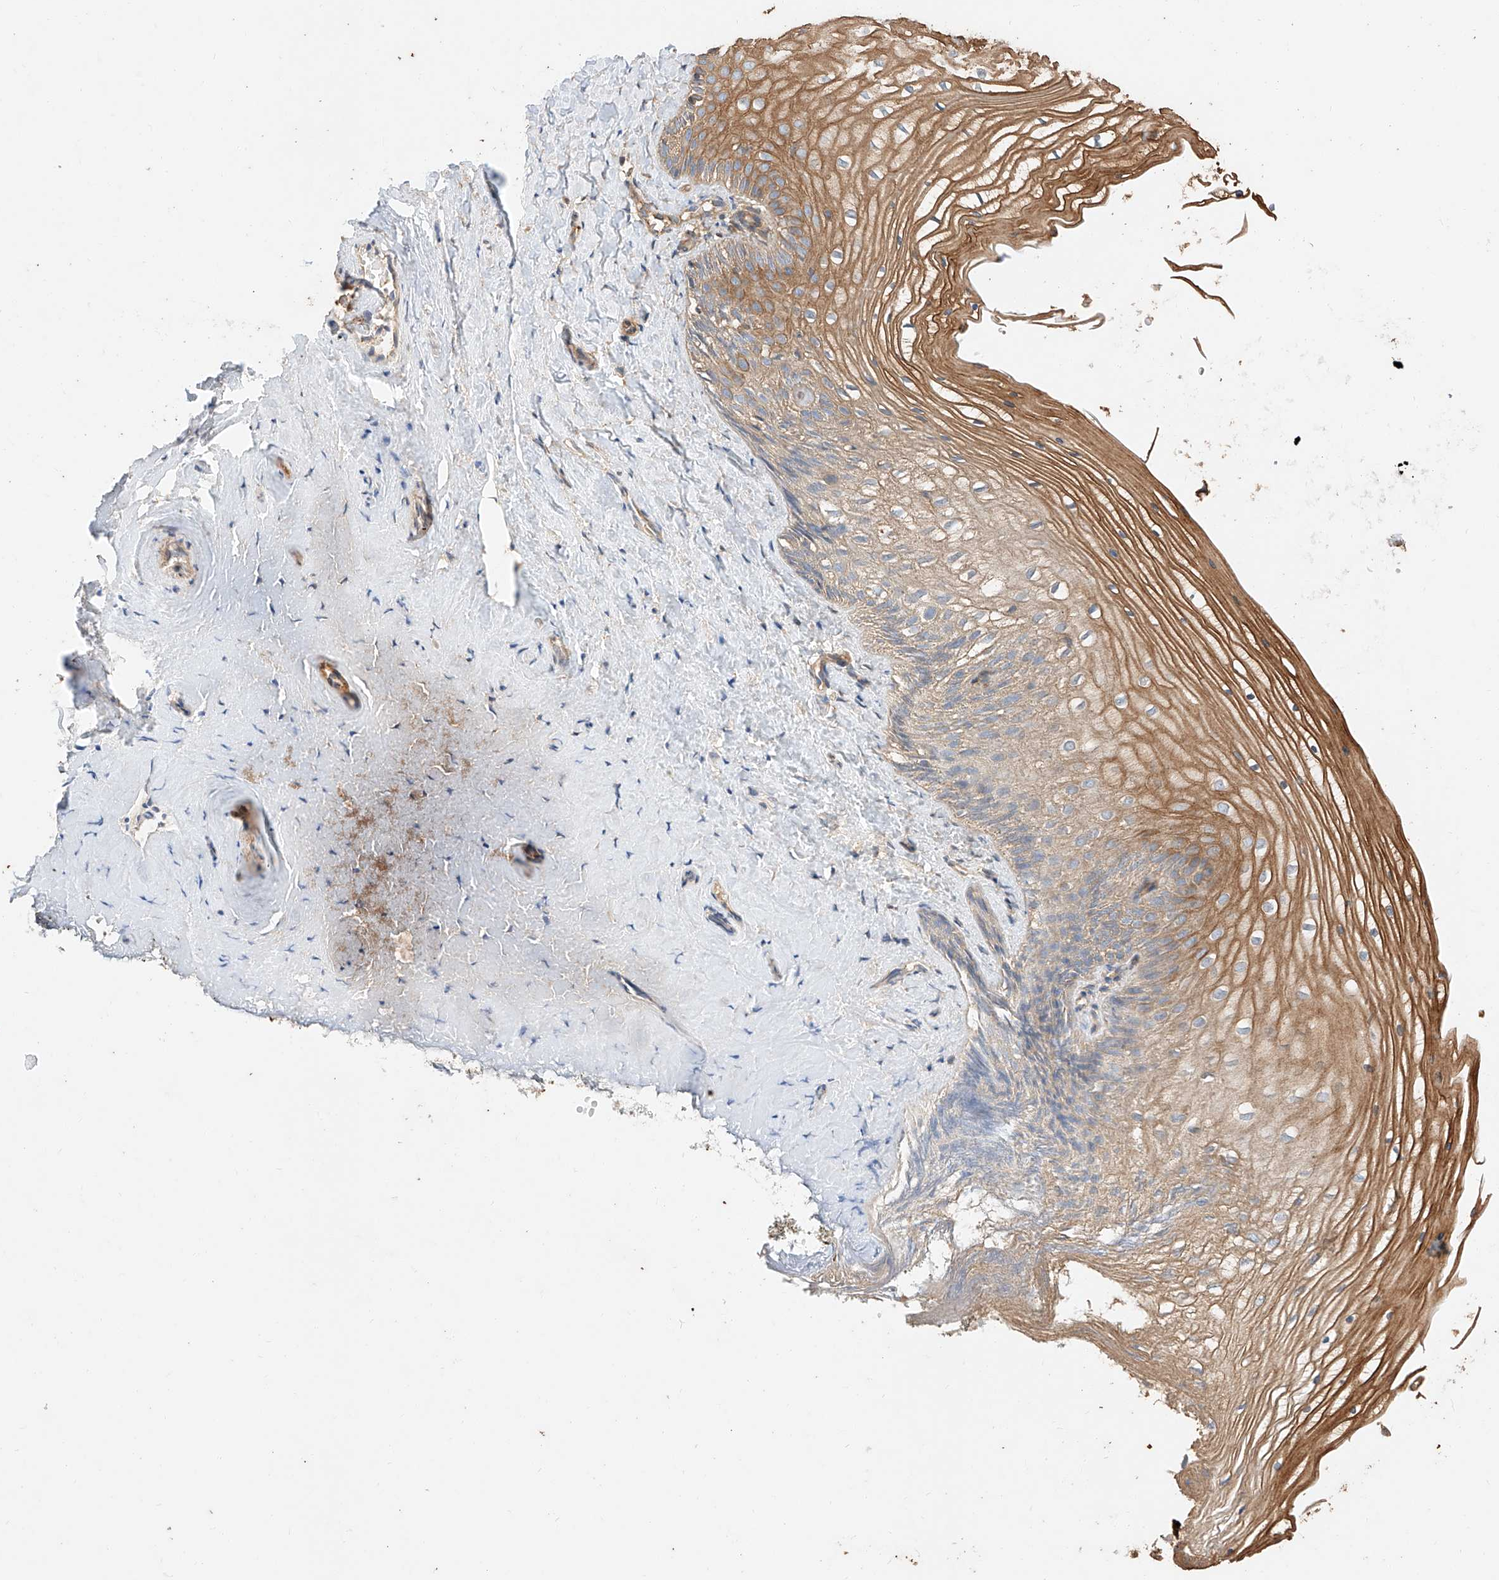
{"staining": {"intensity": "moderate", "quantity": ">75%", "location": "cytoplasmic/membranous"}, "tissue": "vagina", "cell_type": "Squamous epithelial cells", "image_type": "normal", "snomed": [{"axis": "morphology", "description": "Normal tissue, NOS"}, {"axis": "topography", "description": "Vagina"}, {"axis": "topography", "description": "Cervix"}], "caption": "IHC (DAB) staining of benign human vagina exhibits moderate cytoplasmic/membranous protein staining in about >75% of squamous epithelial cells.", "gene": "GHDC", "patient": {"sex": "female", "age": 40}}